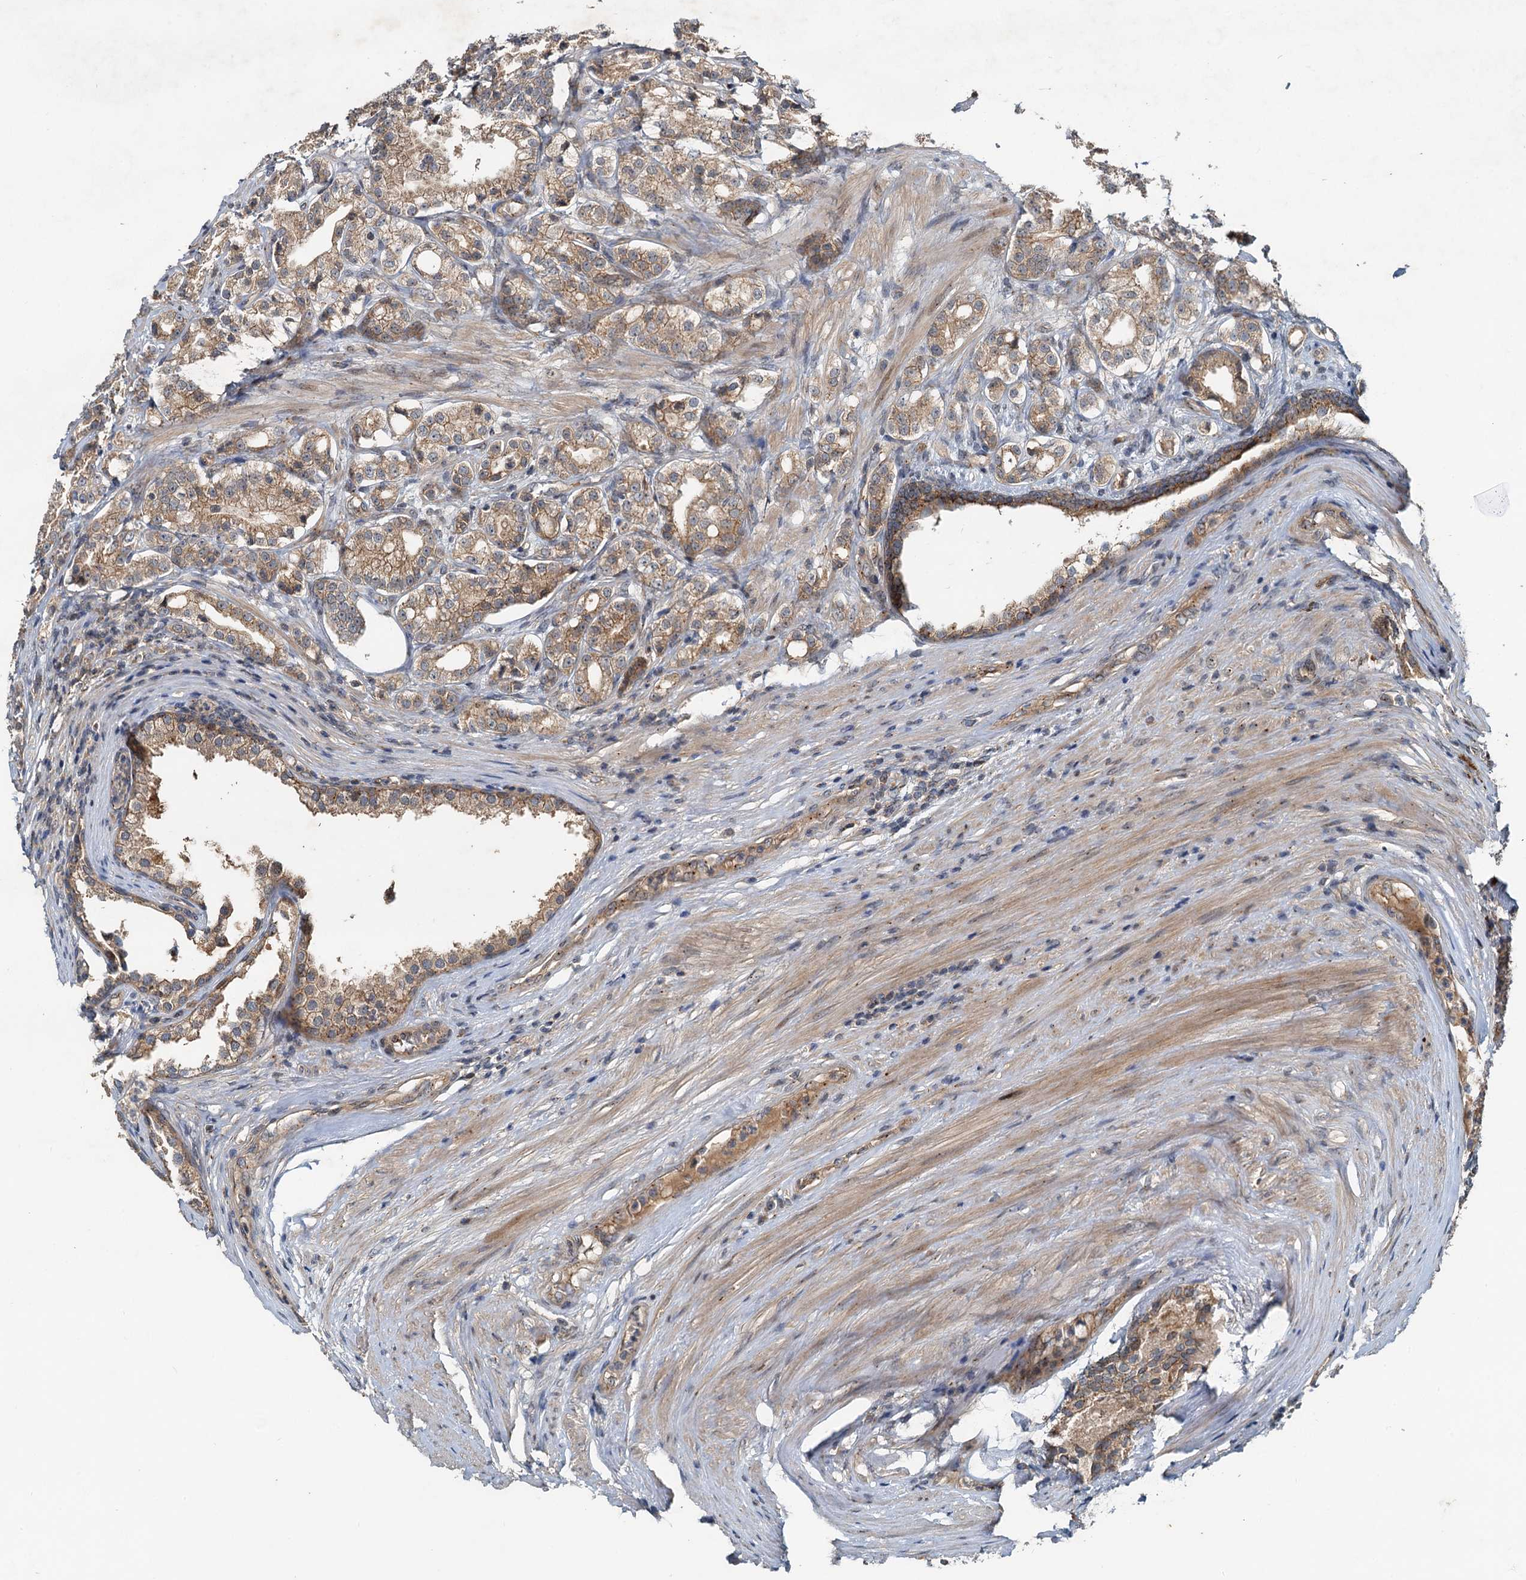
{"staining": {"intensity": "moderate", "quantity": ">75%", "location": "cytoplasmic/membranous"}, "tissue": "prostate cancer", "cell_type": "Tumor cells", "image_type": "cancer", "snomed": [{"axis": "morphology", "description": "Adenocarcinoma, High grade"}, {"axis": "topography", "description": "Prostate"}], "caption": "Prostate adenocarcinoma (high-grade) stained for a protein (brown) shows moderate cytoplasmic/membranous positive staining in approximately >75% of tumor cells.", "gene": "CEP68", "patient": {"sex": "male", "age": 69}}